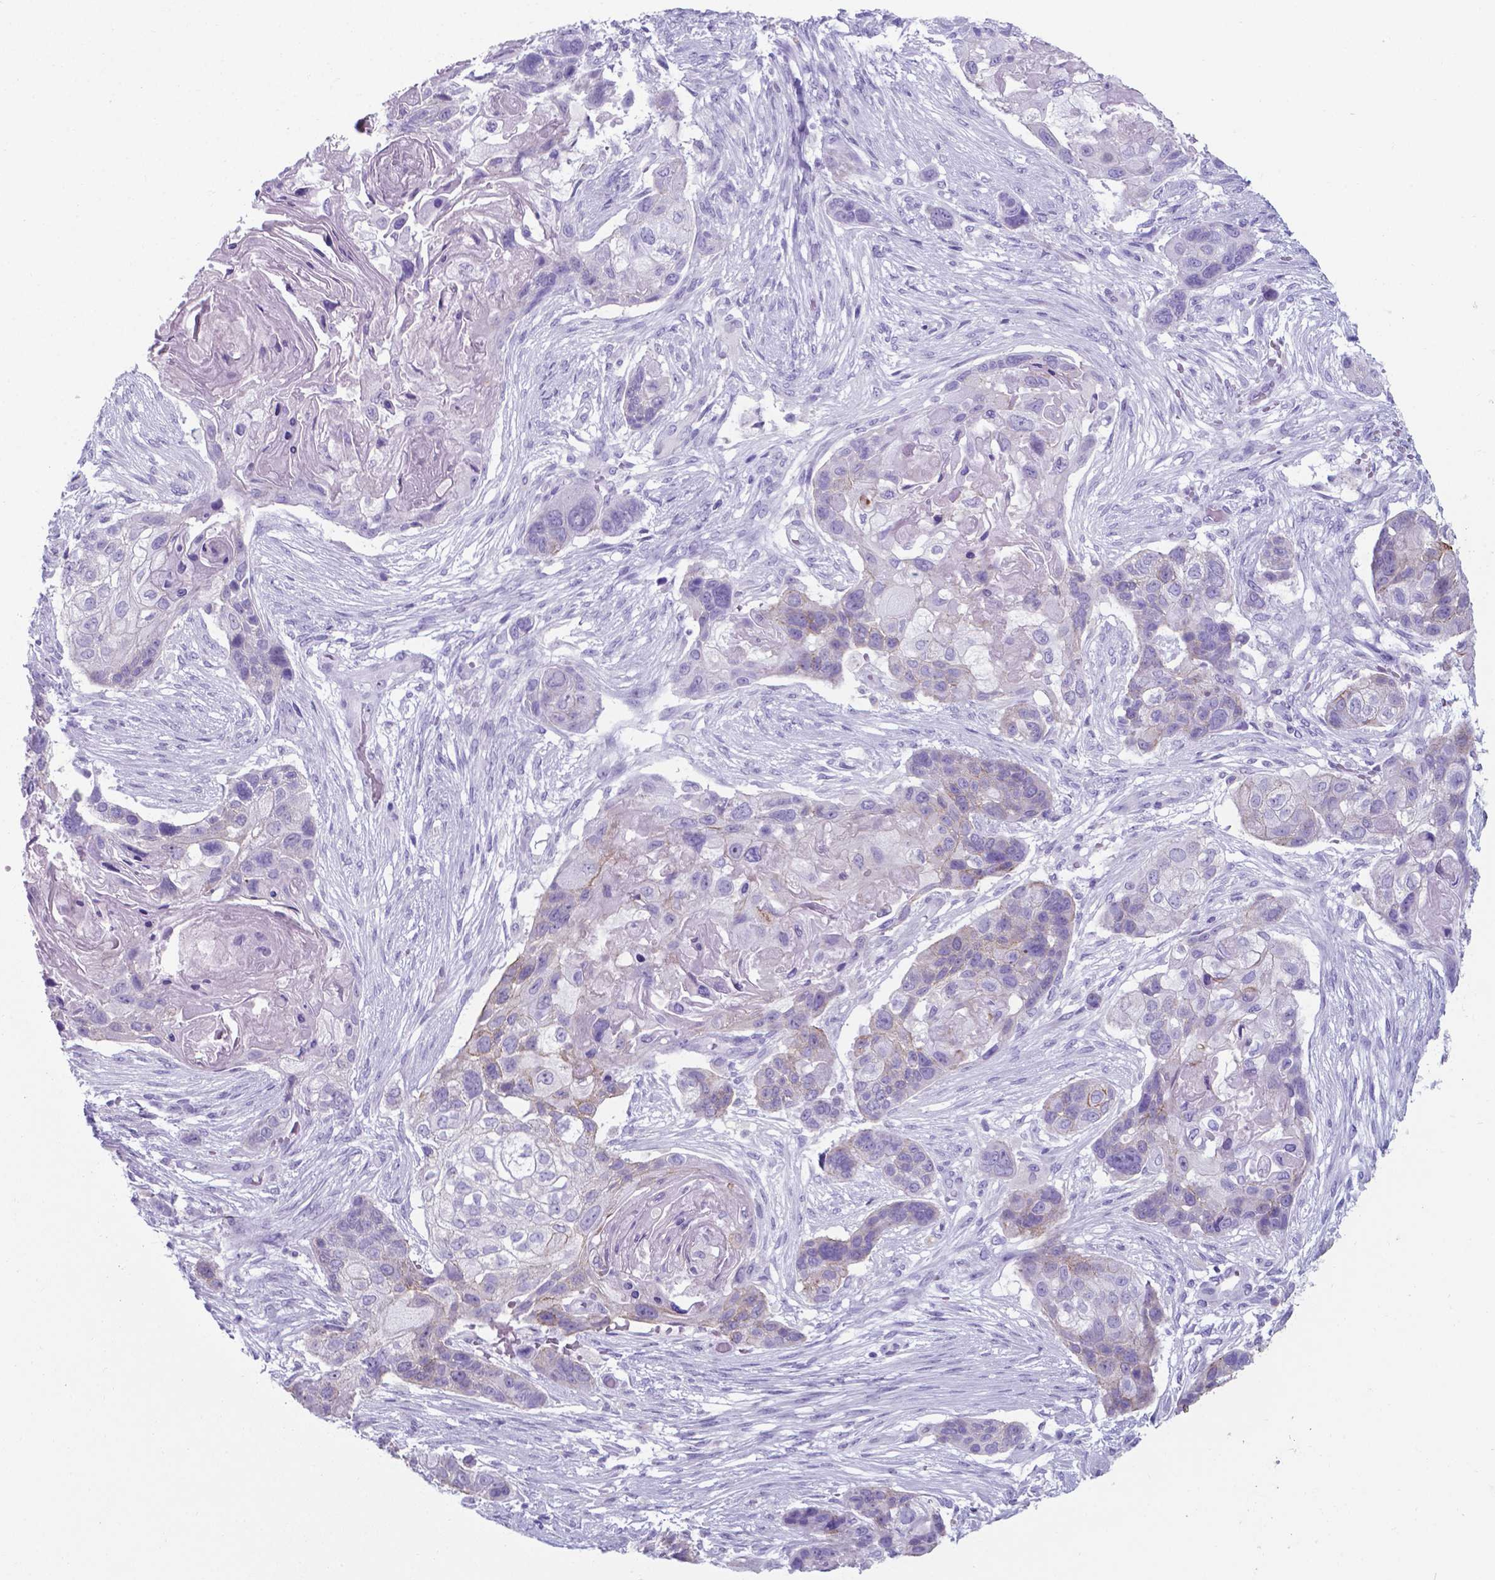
{"staining": {"intensity": "weak", "quantity": "<25%", "location": "cytoplasmic/membranous"}, "tissue": "lung cancer", "cell_type": "Tumor cells", "image_type": "cancer", "snomed": [{"axis": "morphology", "description": "Squamous cell carcinoma, NOS"}, {"axis": "topography", "description": "Lung"}], "caption": "Photomicrograph shows no significant protein staining in tumor cells of squamous cell carcinoma (lung).", "gene": "AP5B1", "patient": {"sex": "male", "age": 69}}